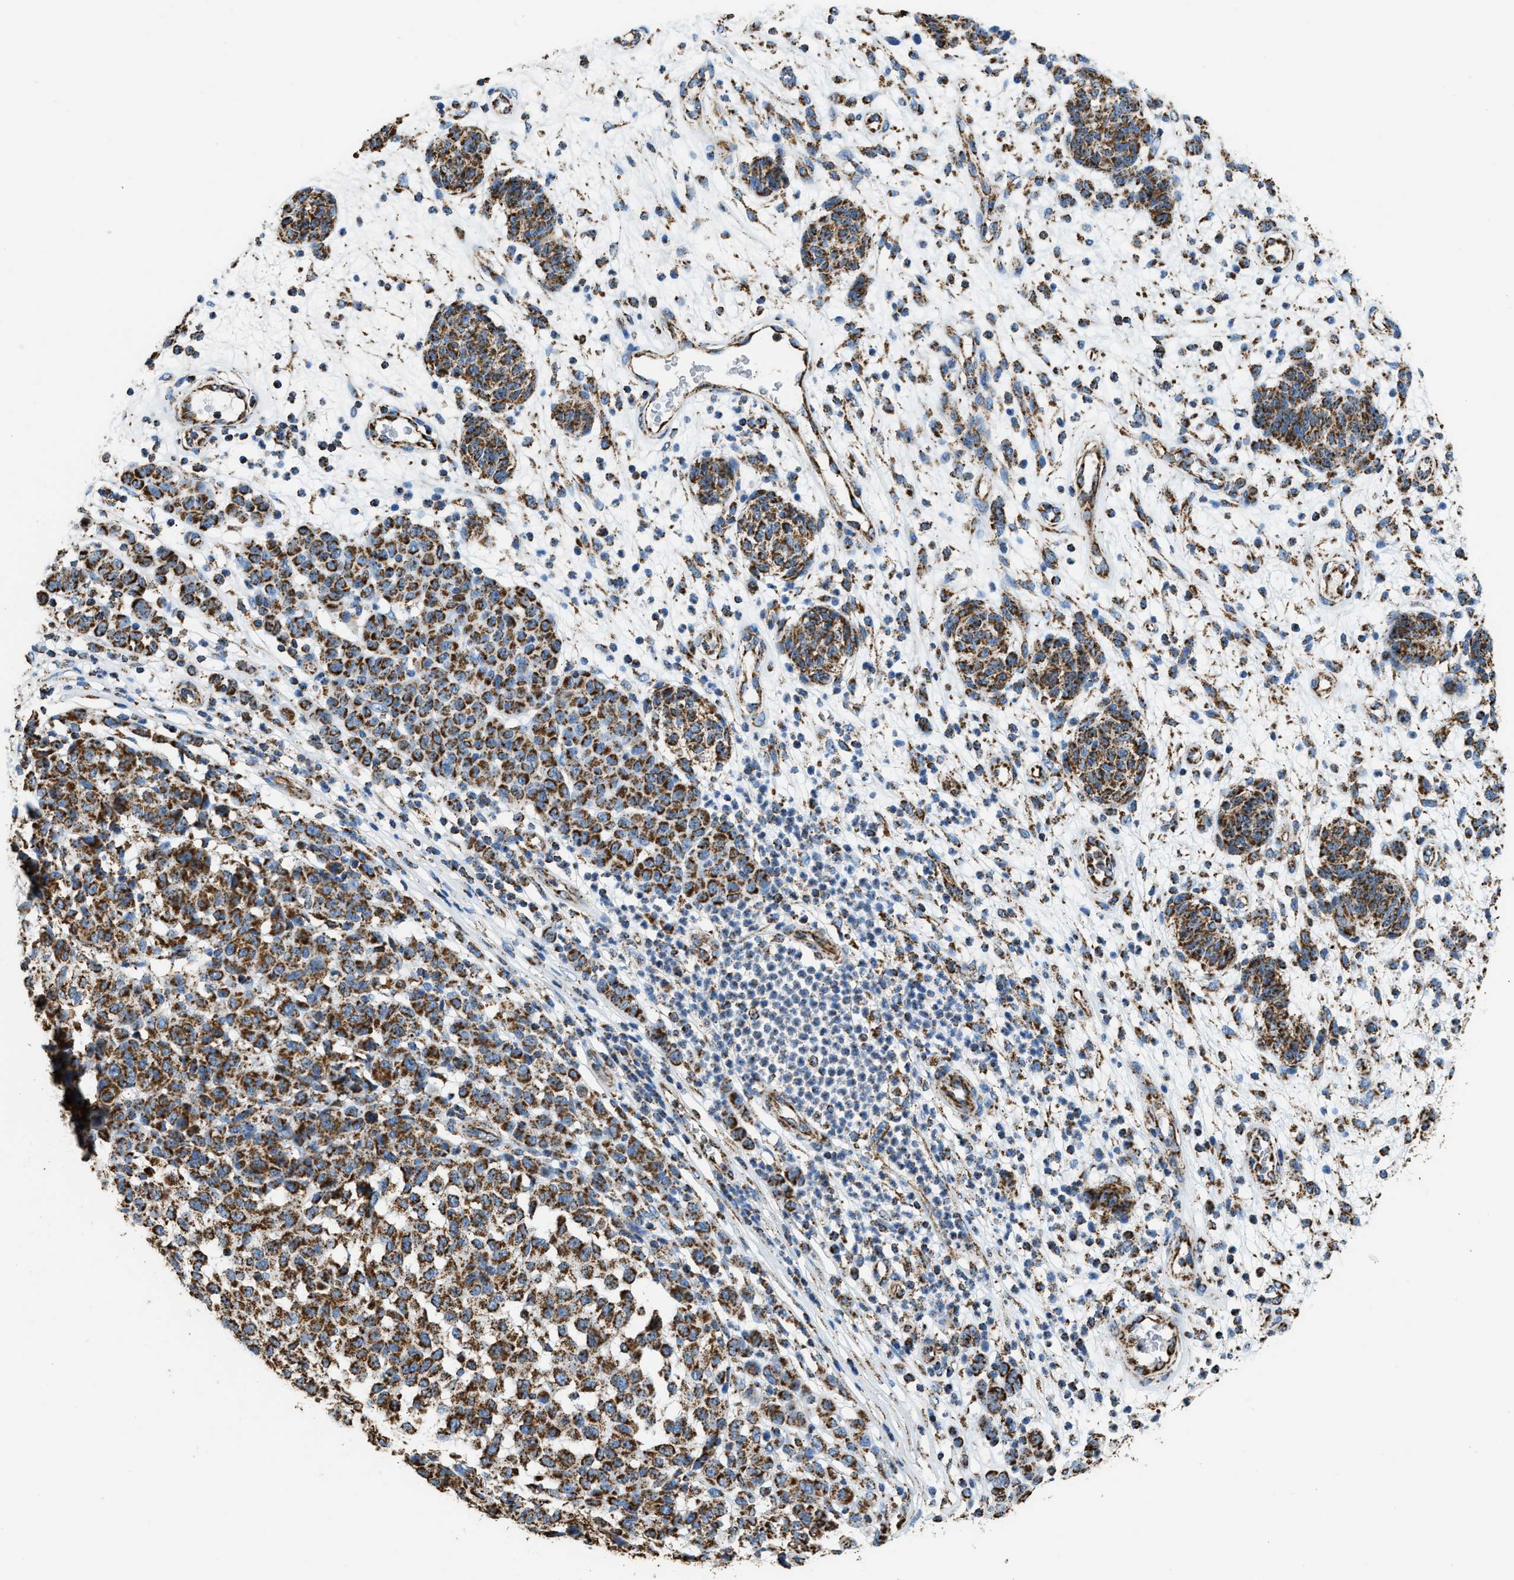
{"staining": {"intensity": "strong", "quantity": ">75%", "location": "cytoplasmic/membranous"}, "tissue": "melanoma", "cell_type": "Tumor cells", "image_type": "cancer", "snomed": [{"axis": "morphology", "description": "Malignant melanoma, NOS"}, {"axis": "topography", "description": "Skin"}], "caption": "Strong cytoplasmic/membranous protein staining is seen in about >75% of tumor cells in malignant melanoma.", "gene": "IRX6", "patient": {"sex": "male", "age": 59}}